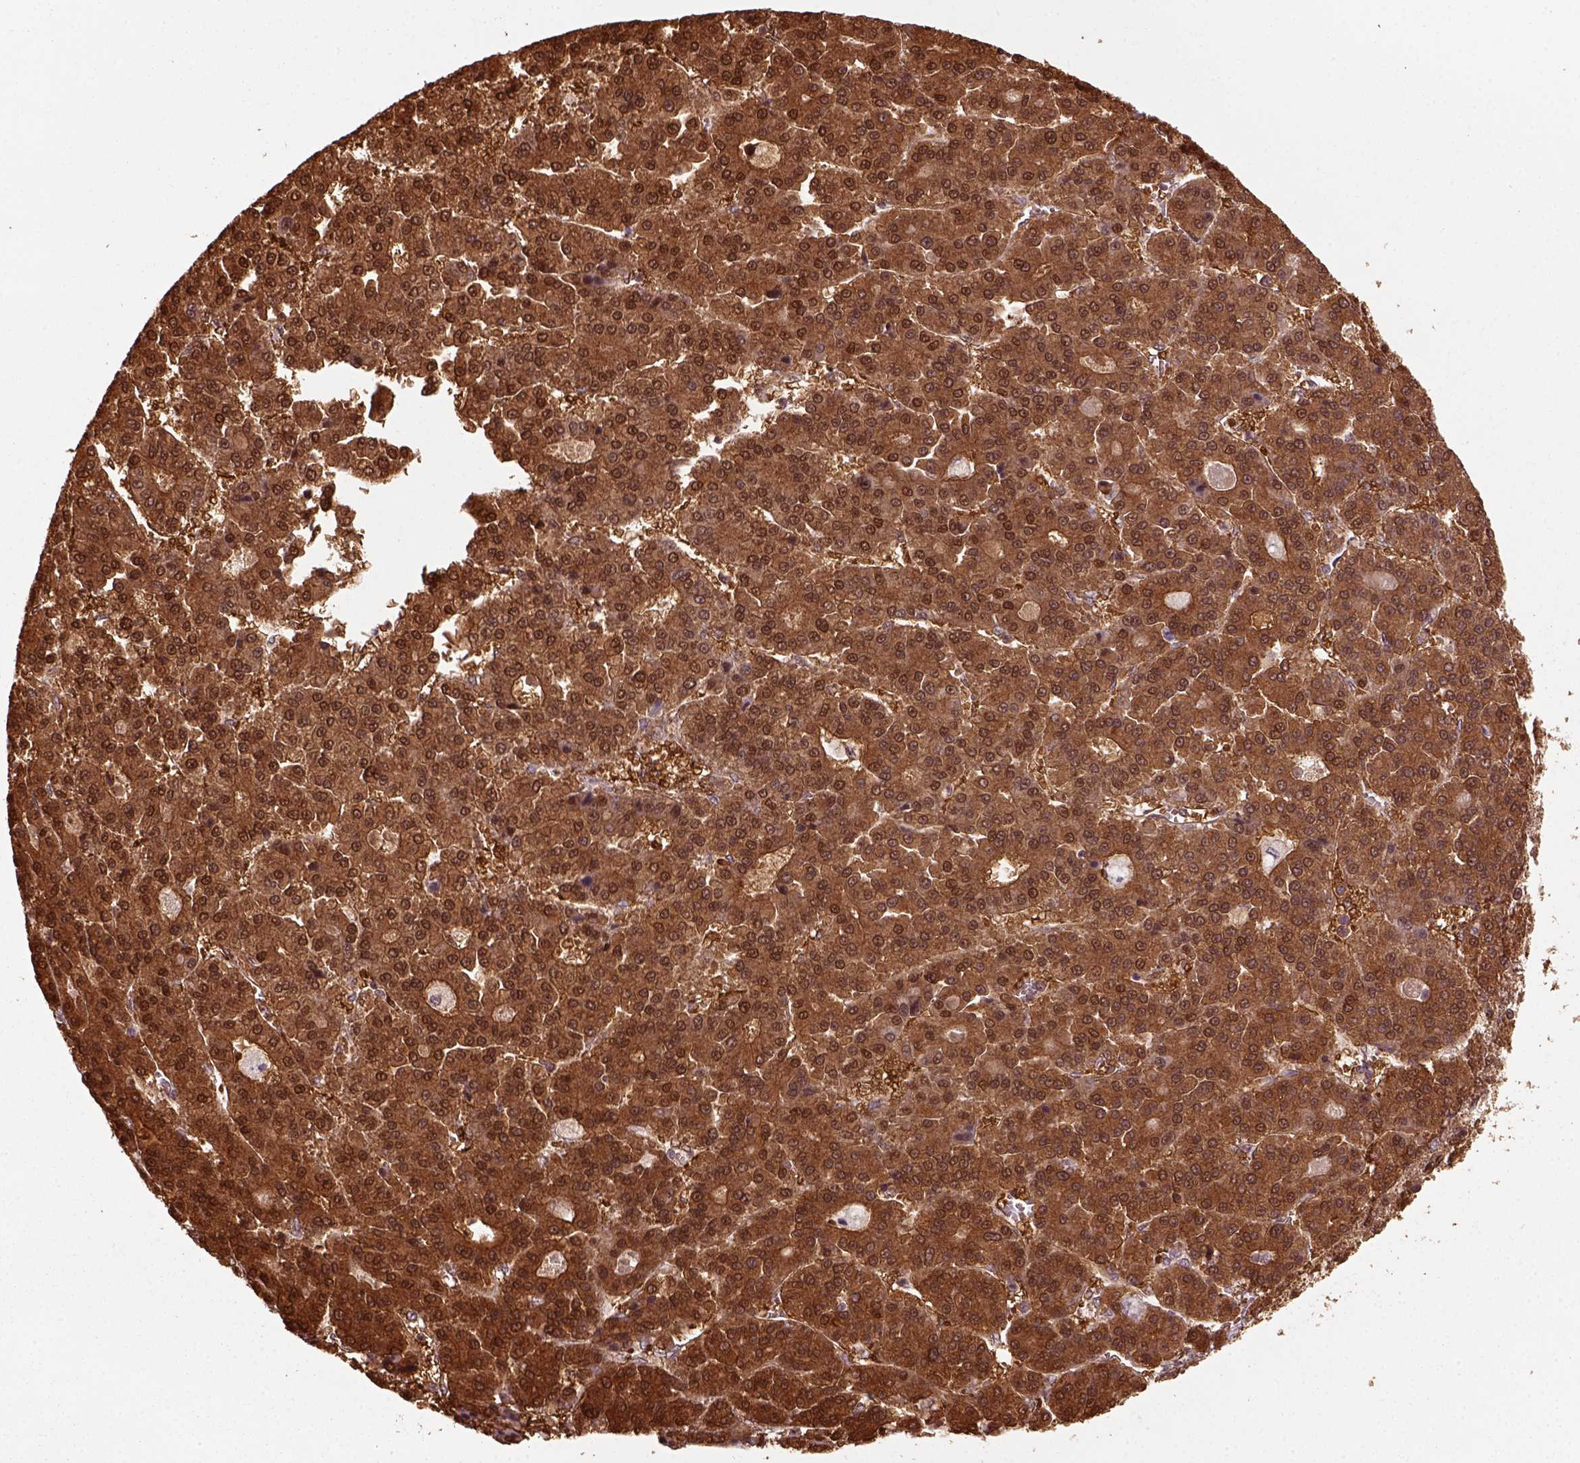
{"staining": {"intensity": "strong", "quantity": ">75%", "location": "cytoplasmic/membranous,nuclear"}, "tissue": "liver cancer", "cell_type": "Tumor cells", "image_type": "cancer", "snomed": [{"axis": "morphology", "description": "Carcinoma, Hepatocellular, NOS"}, {"axis": "topography", "description": "Liver"}], "caption": "Strong cytoplasmic/membranous and nuclear positivity for a protein is seen in approximately >75% of tumor cells of hepatocellular carcinoma (liver) using immunohistochemistry.", "gene": "GOT1", "patient": {"sex": "male", "age": 70}}